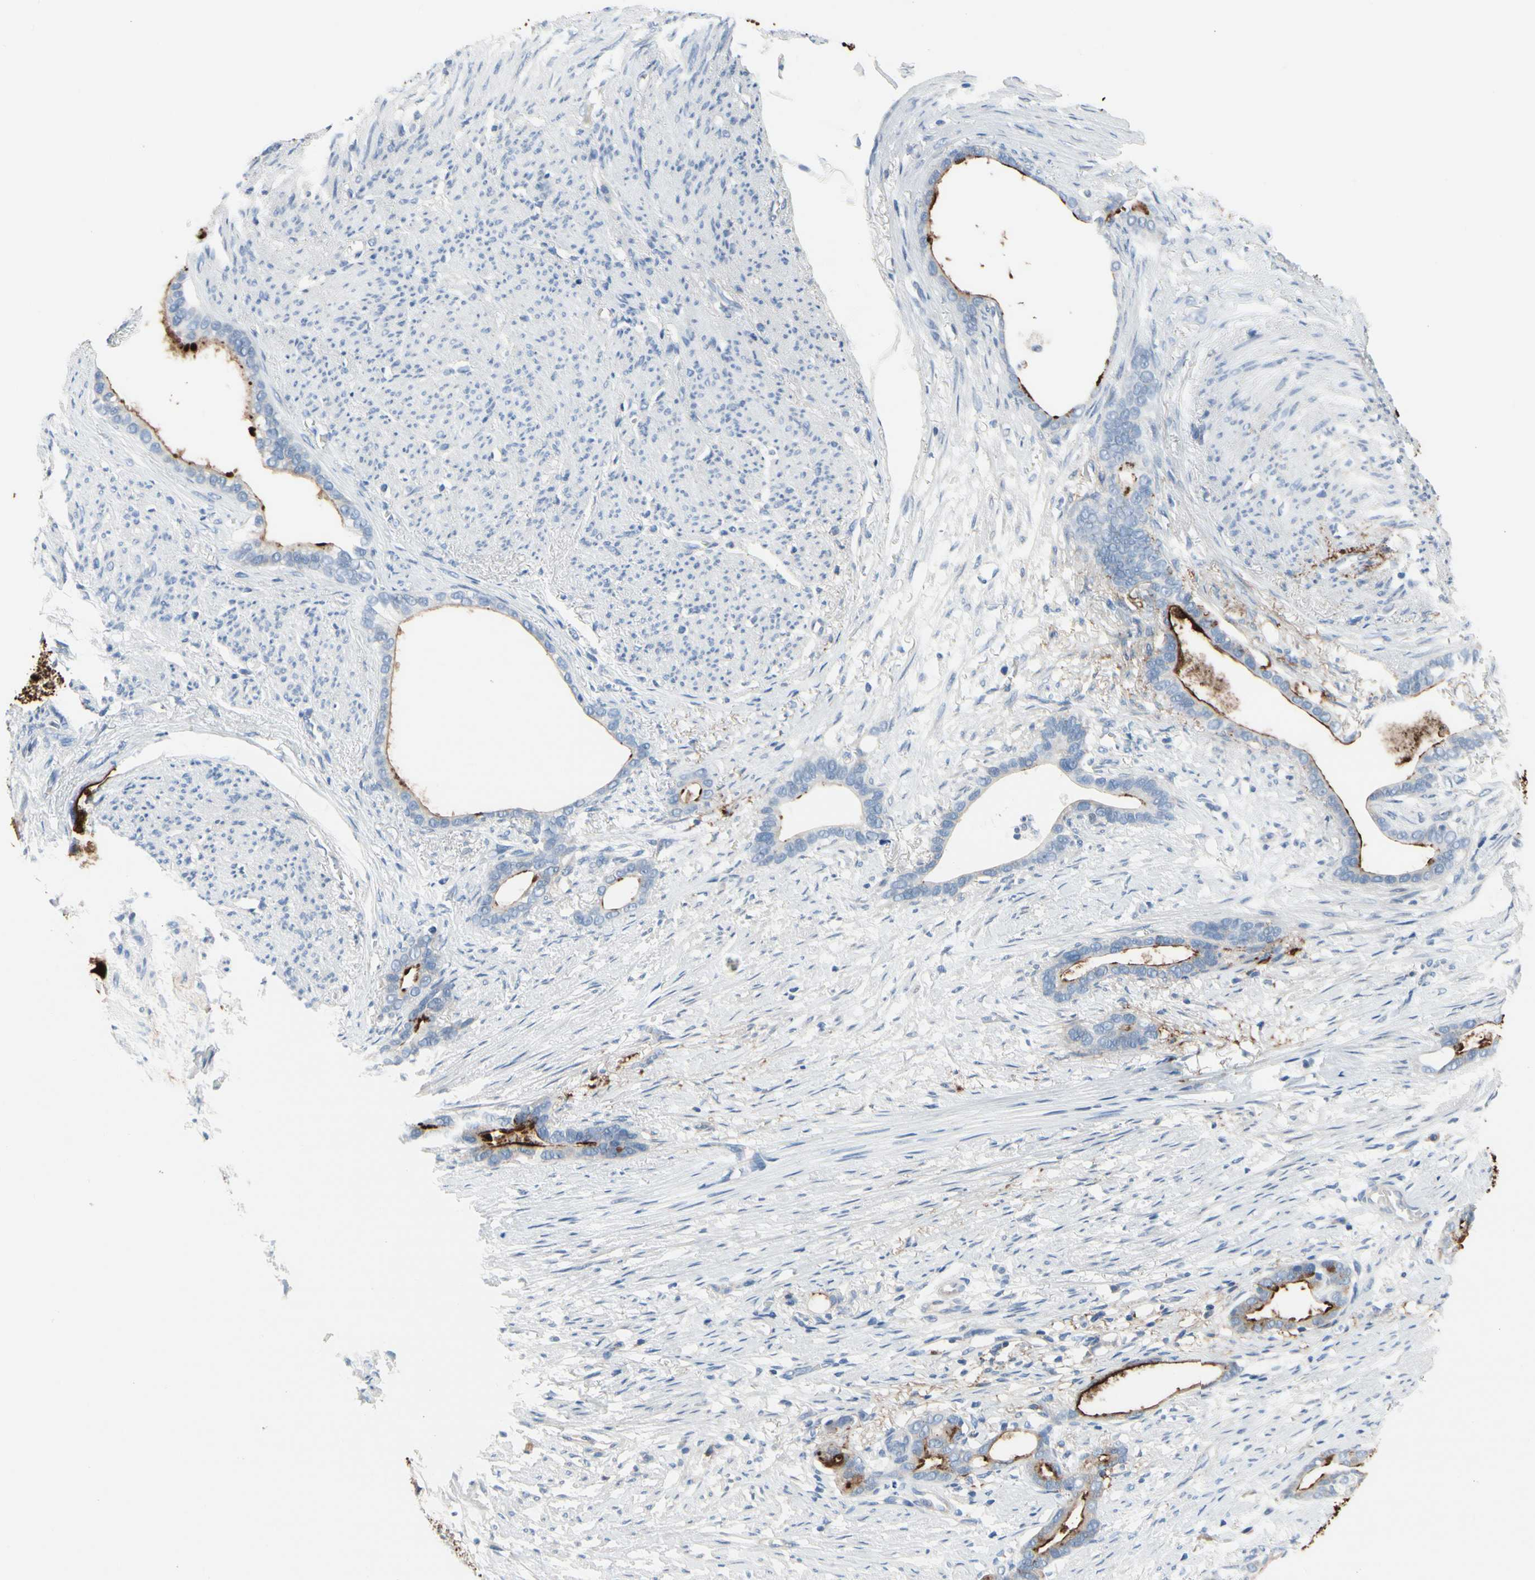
{"staining": {"intensity": "strong", "quantity": "25%-75%", "location": "cytoplasmic/membranous"}, "tissue": "stomach cancer", "cell_type": "Tumor cells", "image_type": "cancer", "snomed": [{"axis": "morphology", "description": "Adenocarcinoma, NOS"}, {"axis": "topography", "description": "Stomach"}], "caption": "A histopathology image of stomach cancer stained for a protein exhibits strong cytoplasmic/membranous brown staining in tumor cells. Immunohistochemistry stains the protein of interest in brown and the nuclei are stained blue.", "gene": "MUC5B", "patient": {"sex": "female", "age": 75}}